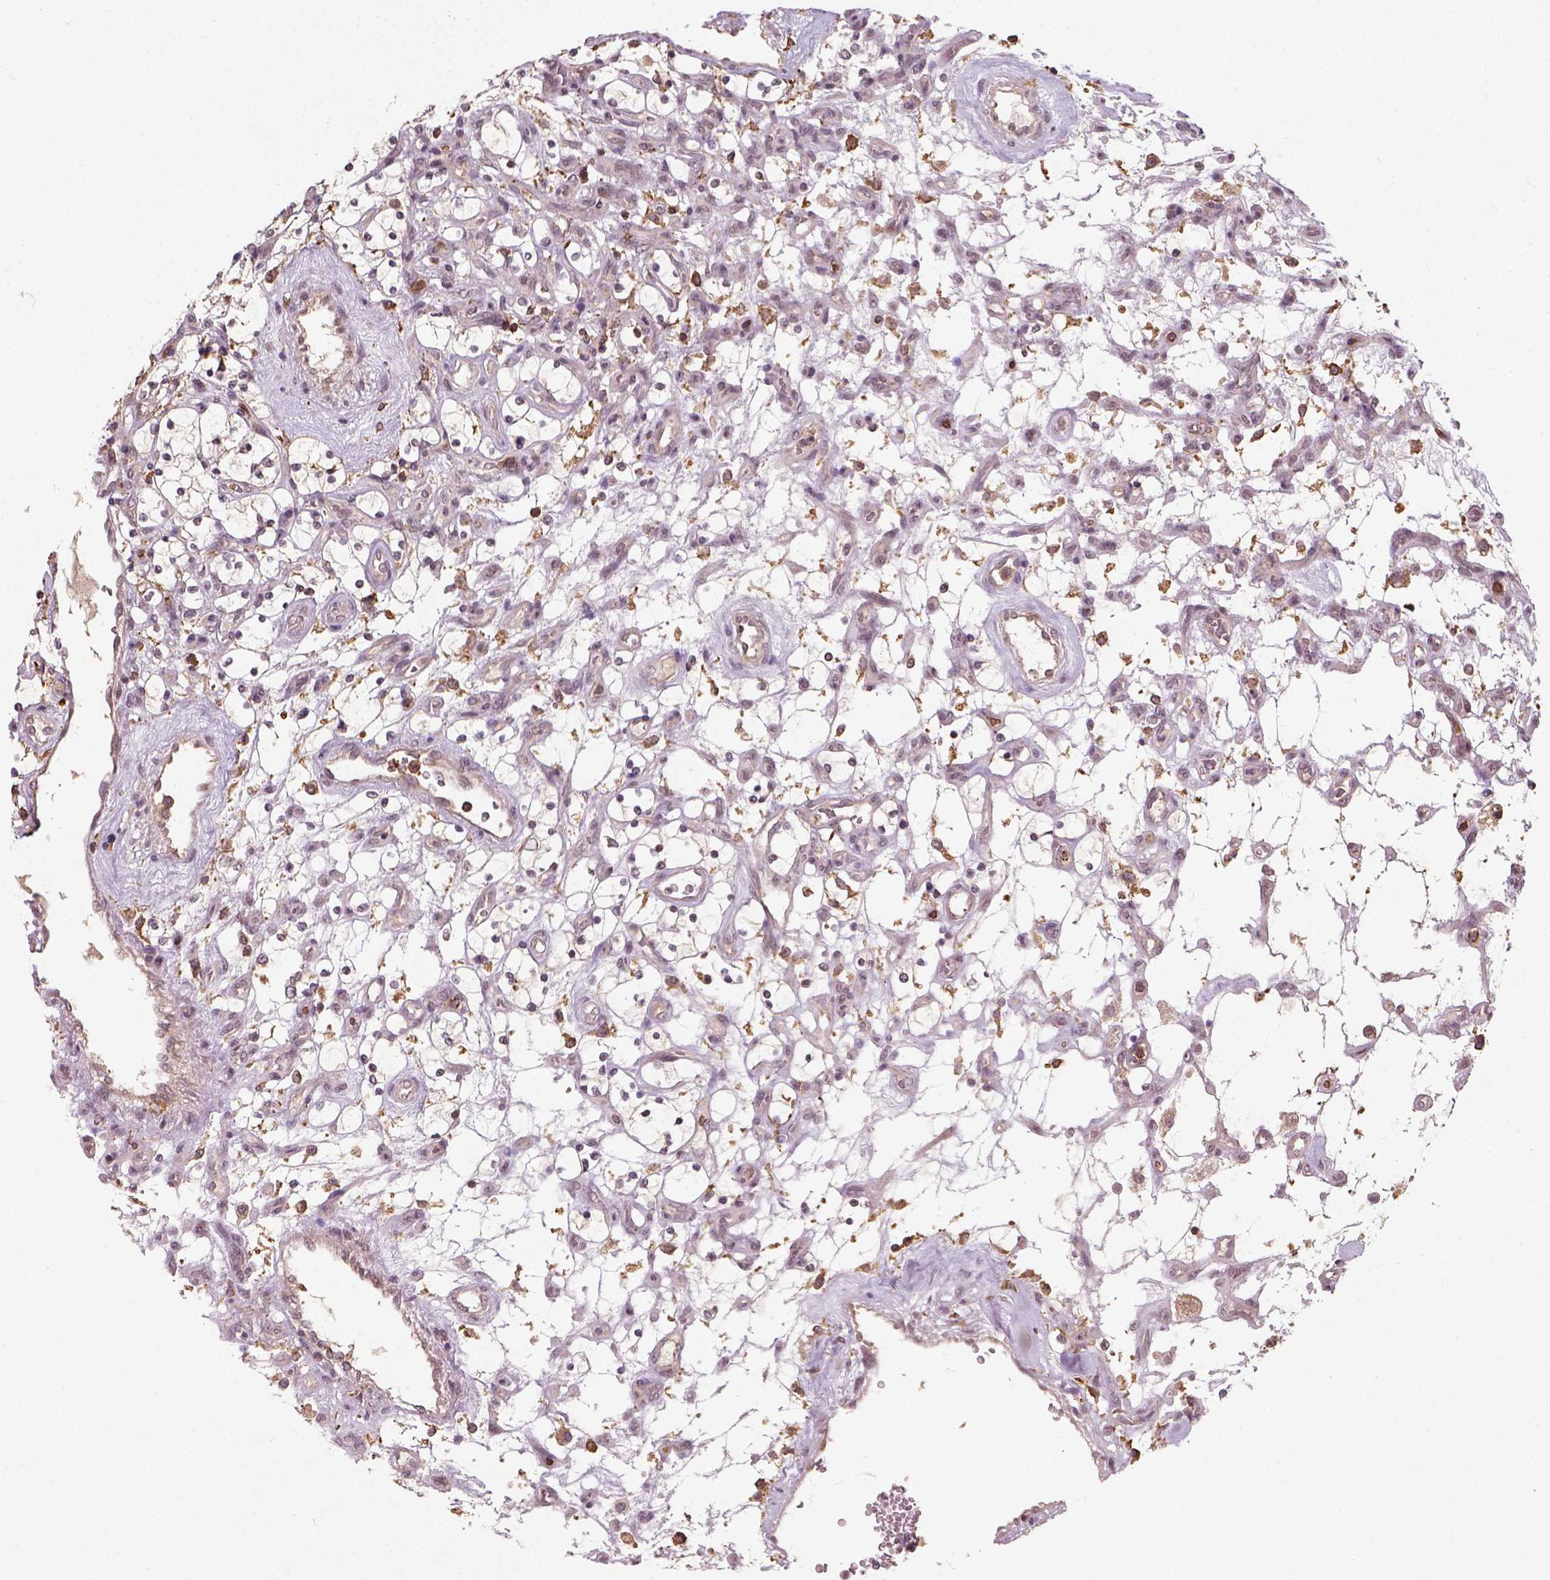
{"staining": {"intensity": "weak", "quantity": "<25%", "location": "cytoplasmic/membranous"}, "tissue": "renal cancer", "cell_type": "Tumor cells", "image_type": "cancer", "snomed": [{"axis": "morphology", "description": "Adenocarcinoma, NOS"}, {"axis": "topography", "description": "Kidney"}], "caption": "Tumor cells are negative for brown protein staining in renal adenocarcinoma.", "gene": "CAMKK1", "patient": {"sex": "female", "age": 69}}